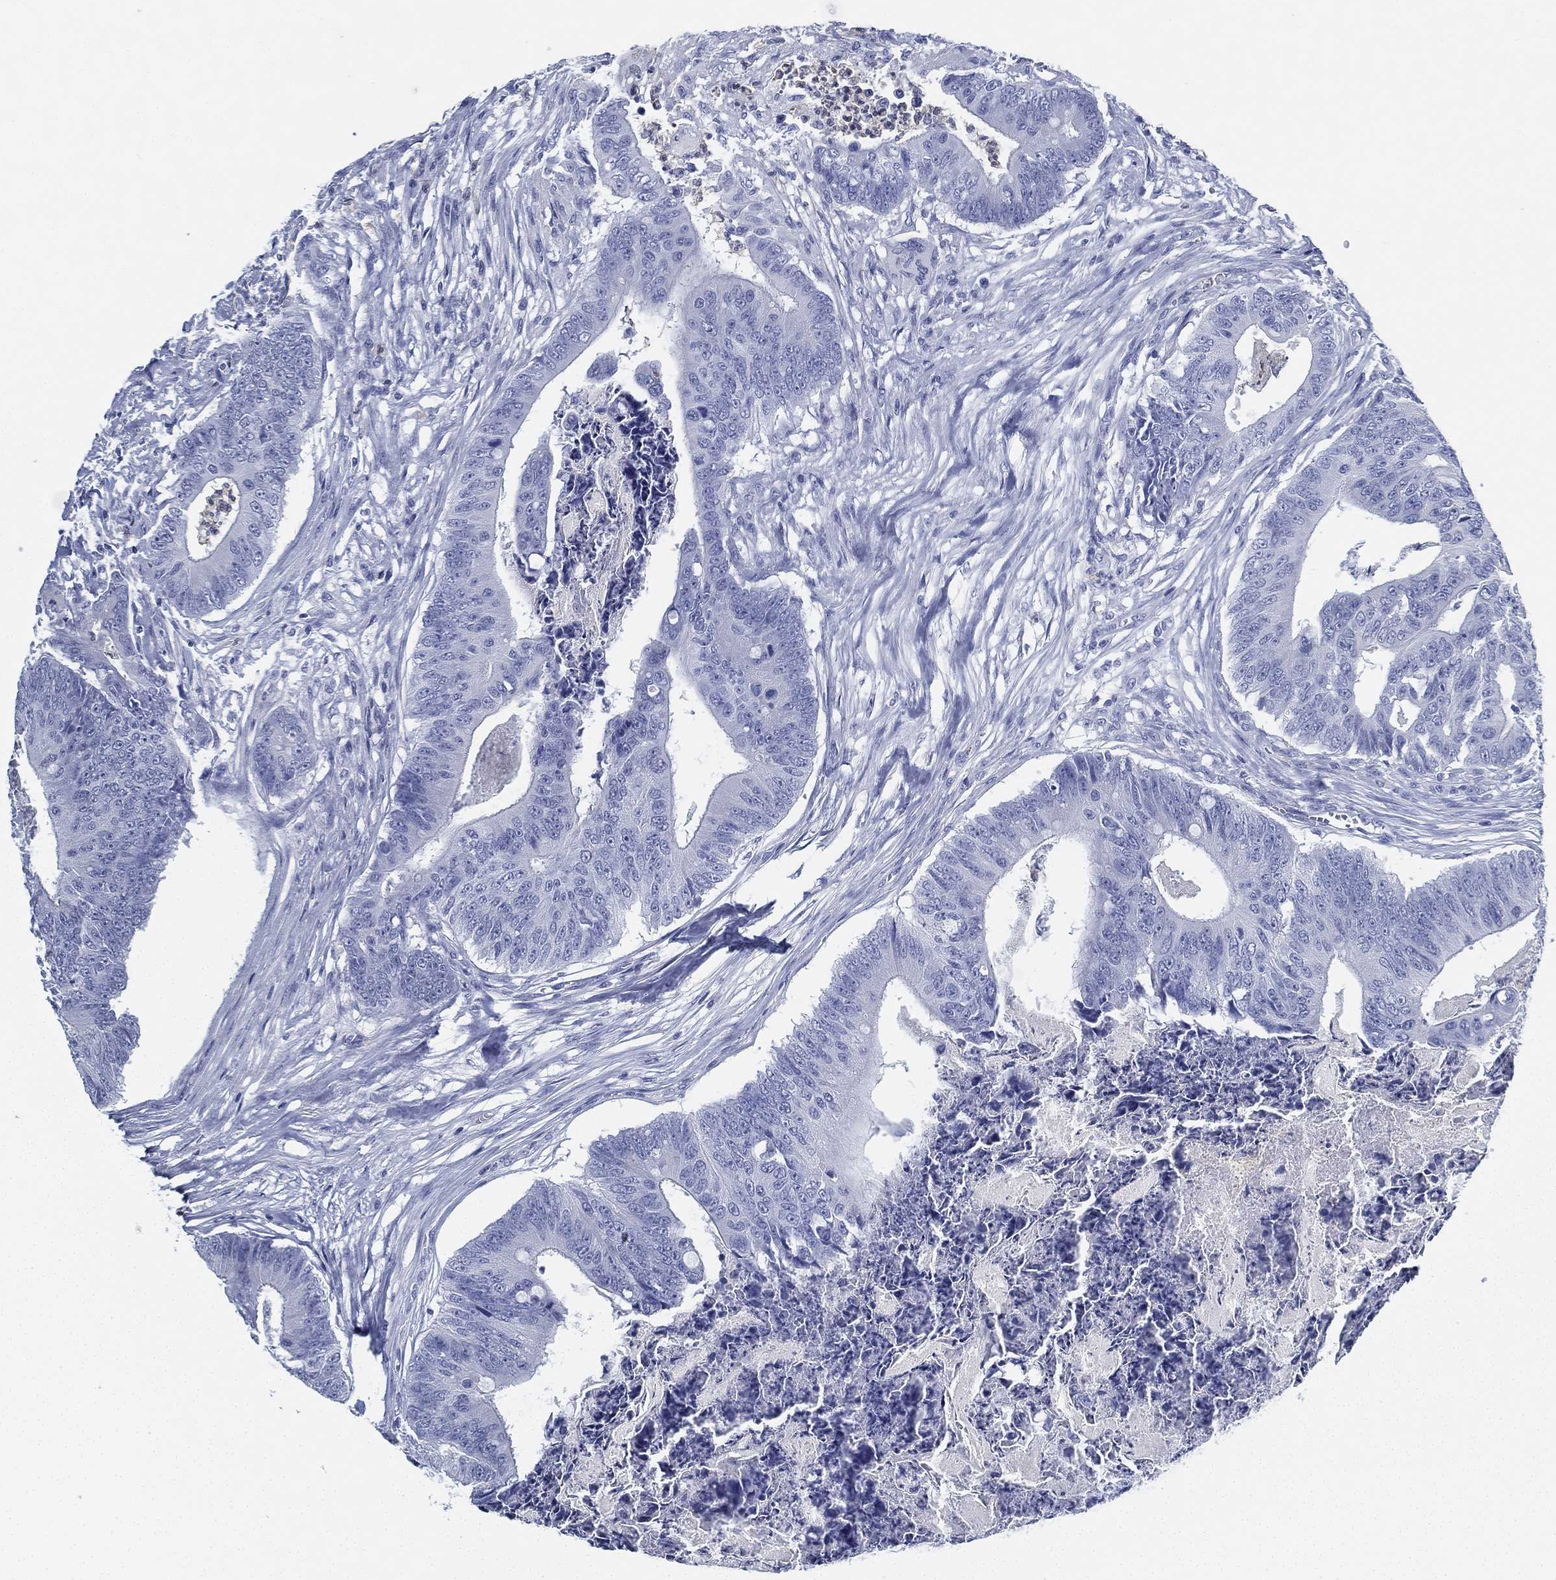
{"staining": {"intensity": "negative", "quantity": "none", "location": "none"}, "tissue": "colorectal cancer", "cell_type": "Tumor cells", "image_type": "cancer", "snomed": [{"axis": "morphology", "description": "Adenocarcinoma, NOS"}, {"axis": "topography", "description": "Colon"}], "caption": "Colorectal adenocarcinoma stained for a protein using immunohistochemistry shows no expression tumor cells.", "gene": "DEFB121", "patient": {"sex": "male", "age": 84}}